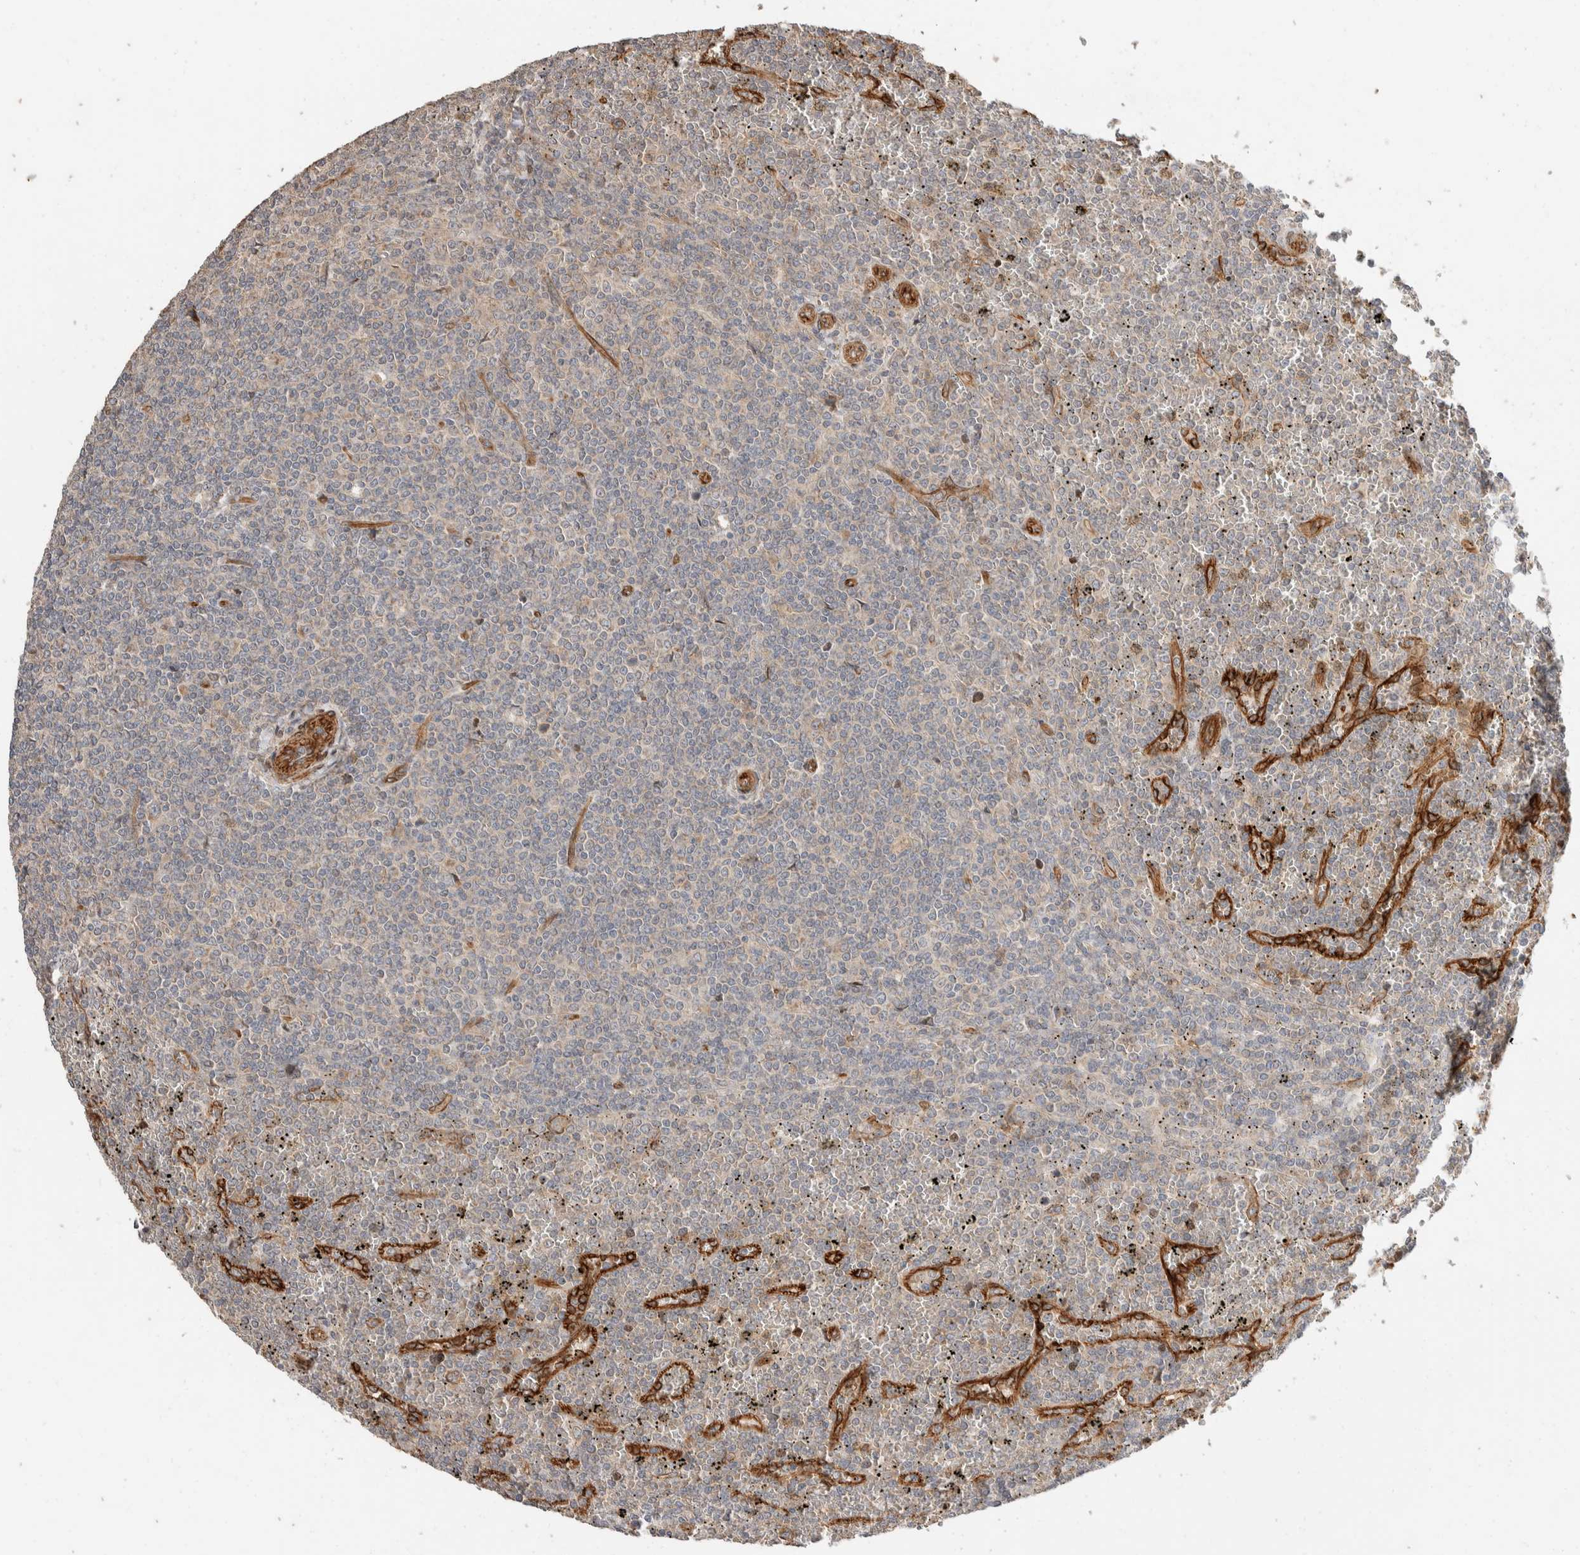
{"staining": {"intensity": "weak", "quantity": "<25%", "location": "cytoplasmic/membranous"}, "tissue": "lymphoma", "cell_type": "Tumor cells", "image_type": "cancer", "snomed": [{"axis": "morphology", "description": "Malignant lymphoma, non-Hodgkin's type, Low grade"}, {"axis": "topography", "description": "Spleen"}], "caption": "This histopathology image is of low-grade malignant lymphoma, non-Hodgkin's type stained with immunohistochemistry to label a protein in brown with the nuclei are counter-stained blue. There is no staining in tumor cells.", "gene": "ERC1", "patient": {"sex": "female", "age": 19}}